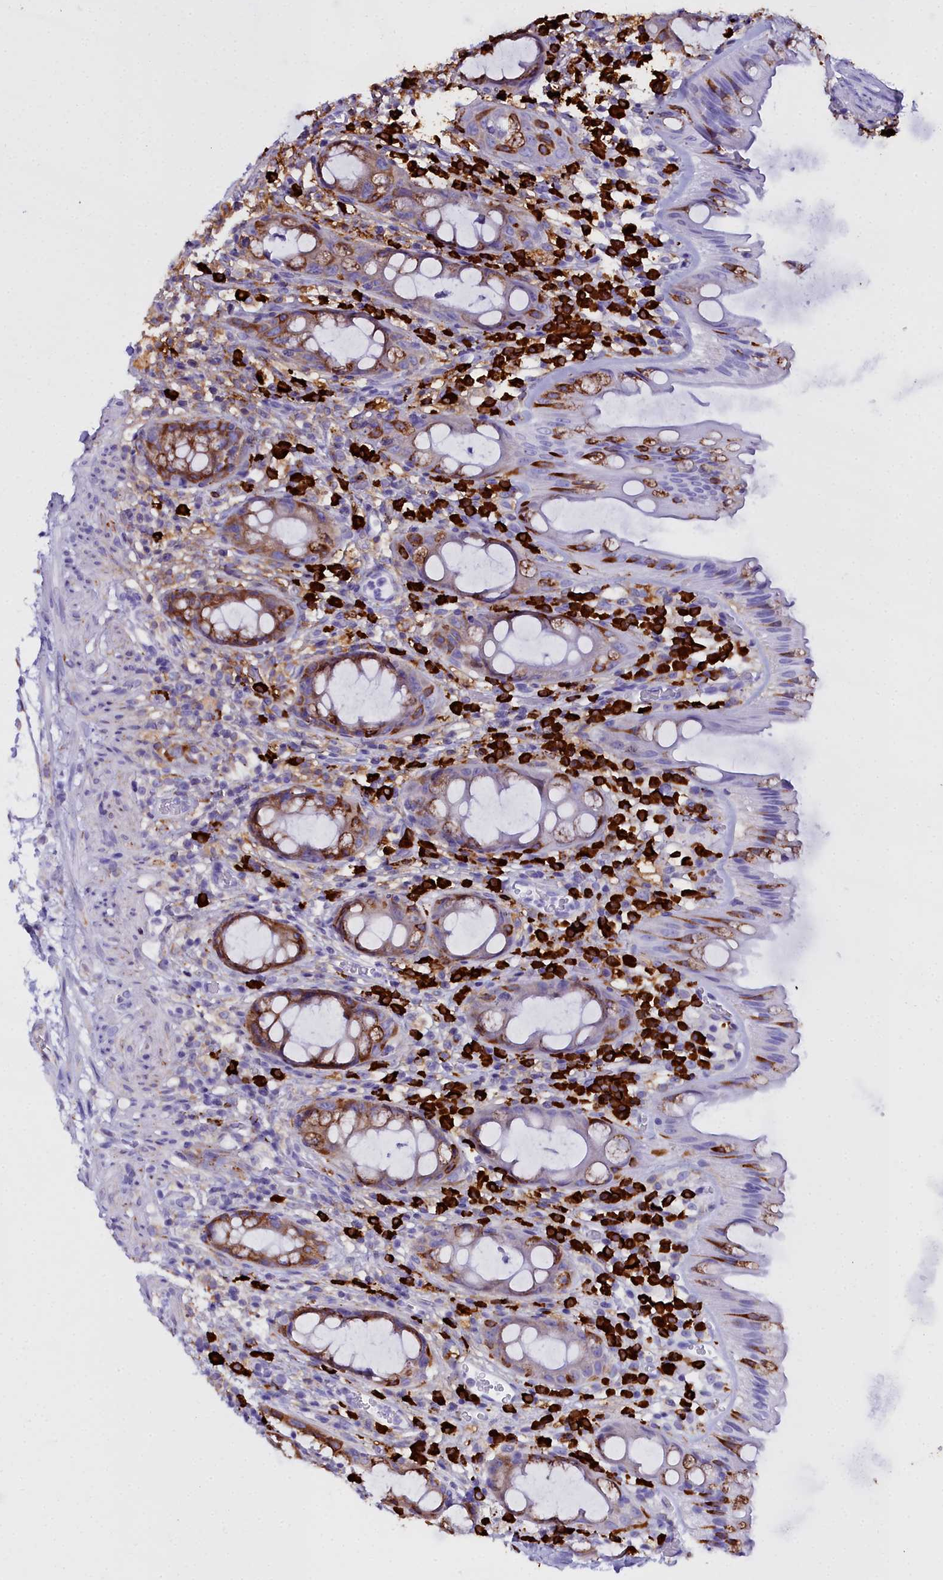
{"staining": {"intensity": "moderate", "quantity": "25%-75%", "location": "cytoplasmic/membranous"}, "tissue": "rectum", "cell_type": "Glandular cells", "image_type": "normal", "snomed": [{"axis": "morphology", "description": "Normal tissue, NOS"}, {"axis": "topography", "description": "Rectum"}], "caption": "Protein analysis of normal rectum shows moderate cytoplasmic/membranous positivity in approximately 25%-75% of glandular cells. (DAB IHC with brightfield microscopy, high magnification).", "gene": "TXNDC5", "patient": {"sex": "female", "age": 57}}